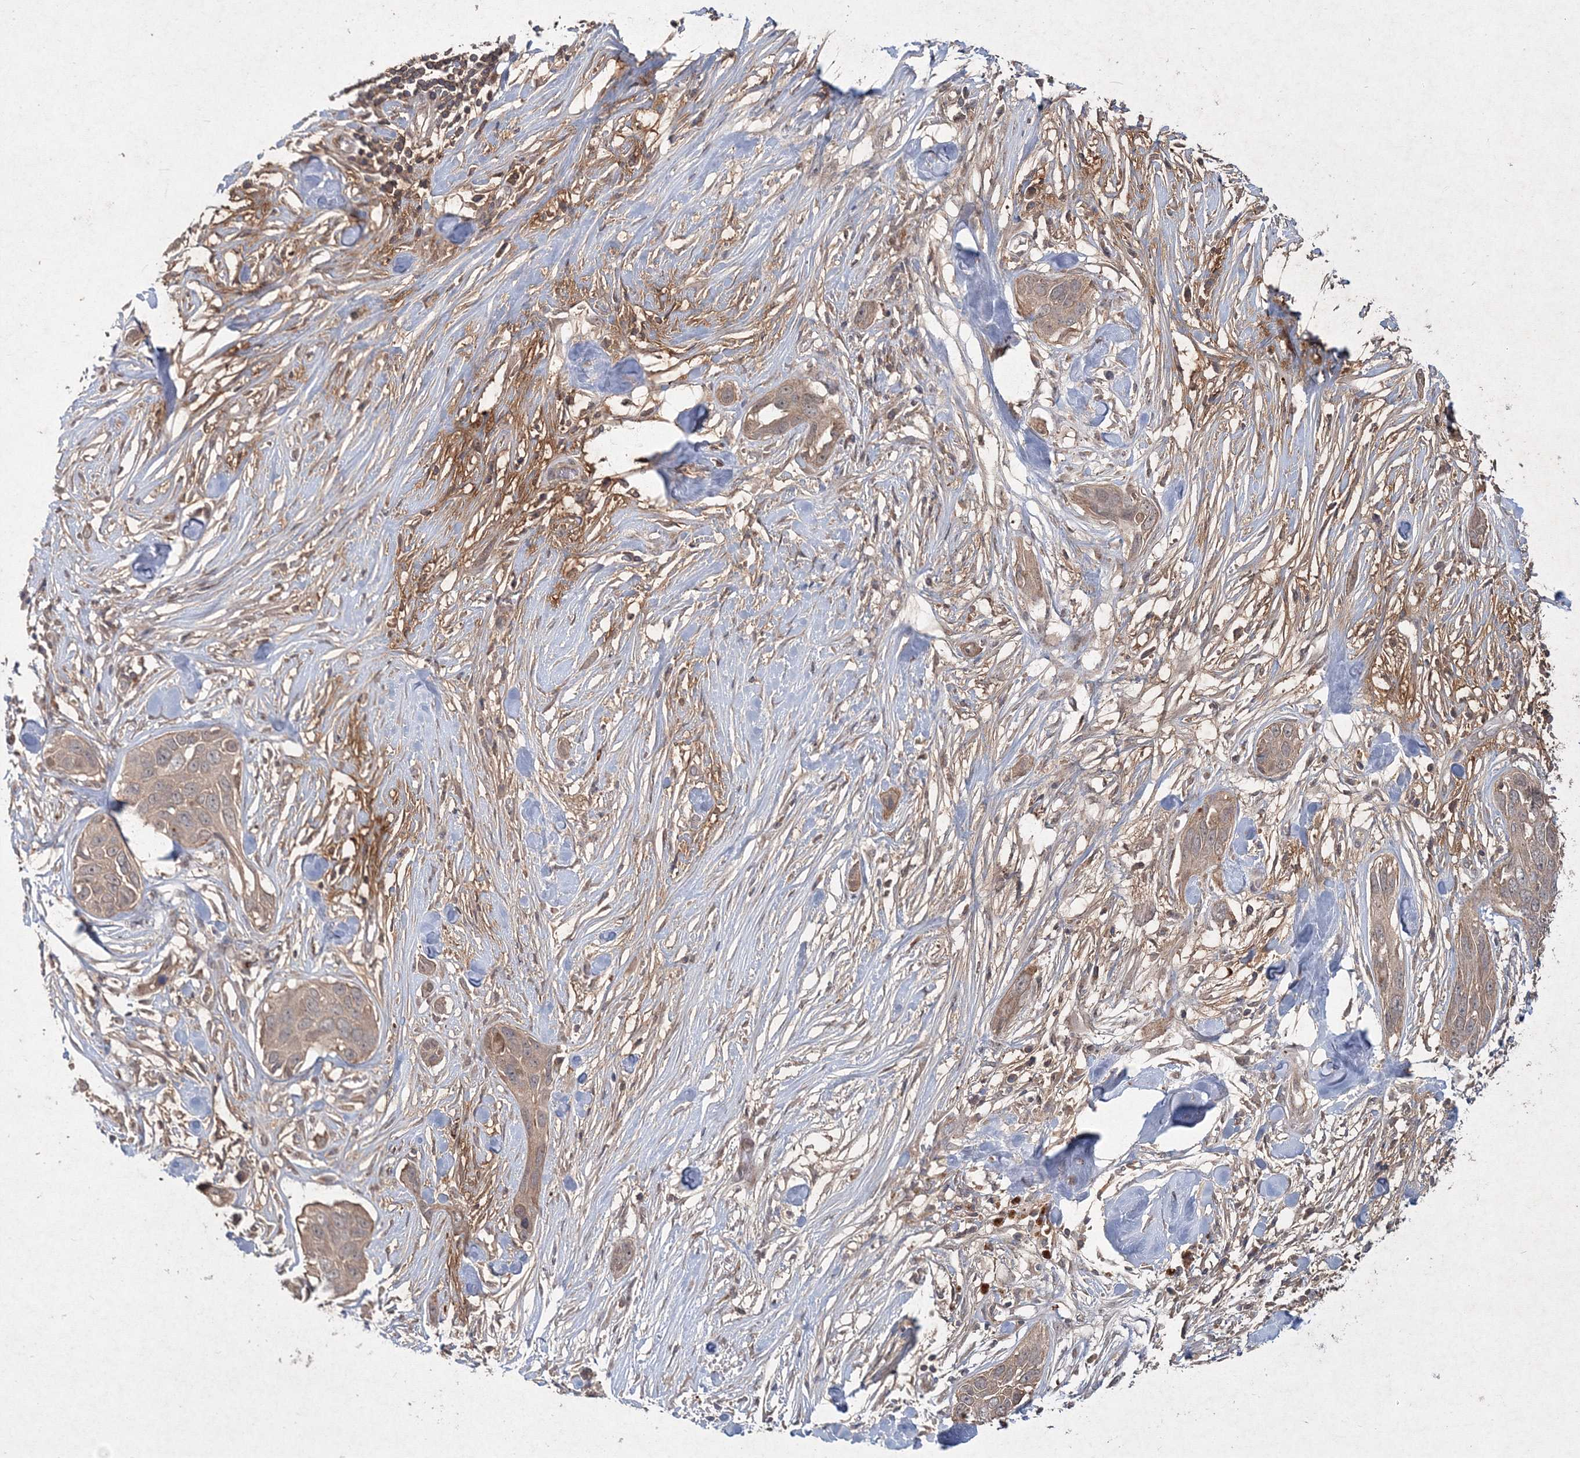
{"staining": {"intensity": "weak", "quantity": "25%-75%", "location": "cytoplasmic/membranous"}, "tissue": "pancreatic cancer", "cell_type": "Tumor cells", "image_type": "cancer", "snomed": [{"axis": "morphology", "description": "Adenocarcinoma, NOS"}, {"axis": "topography", "description": "Pancreas"}], "caption": "IHC (DAB) staining of human pancreatic adenocarcinoma reveals weak cytoplasmic/membranous protein expression in approximately 25%-75% of tumor cells.", "gene": "SPRY1", "patient": {"sex": "female", "age": 60}}